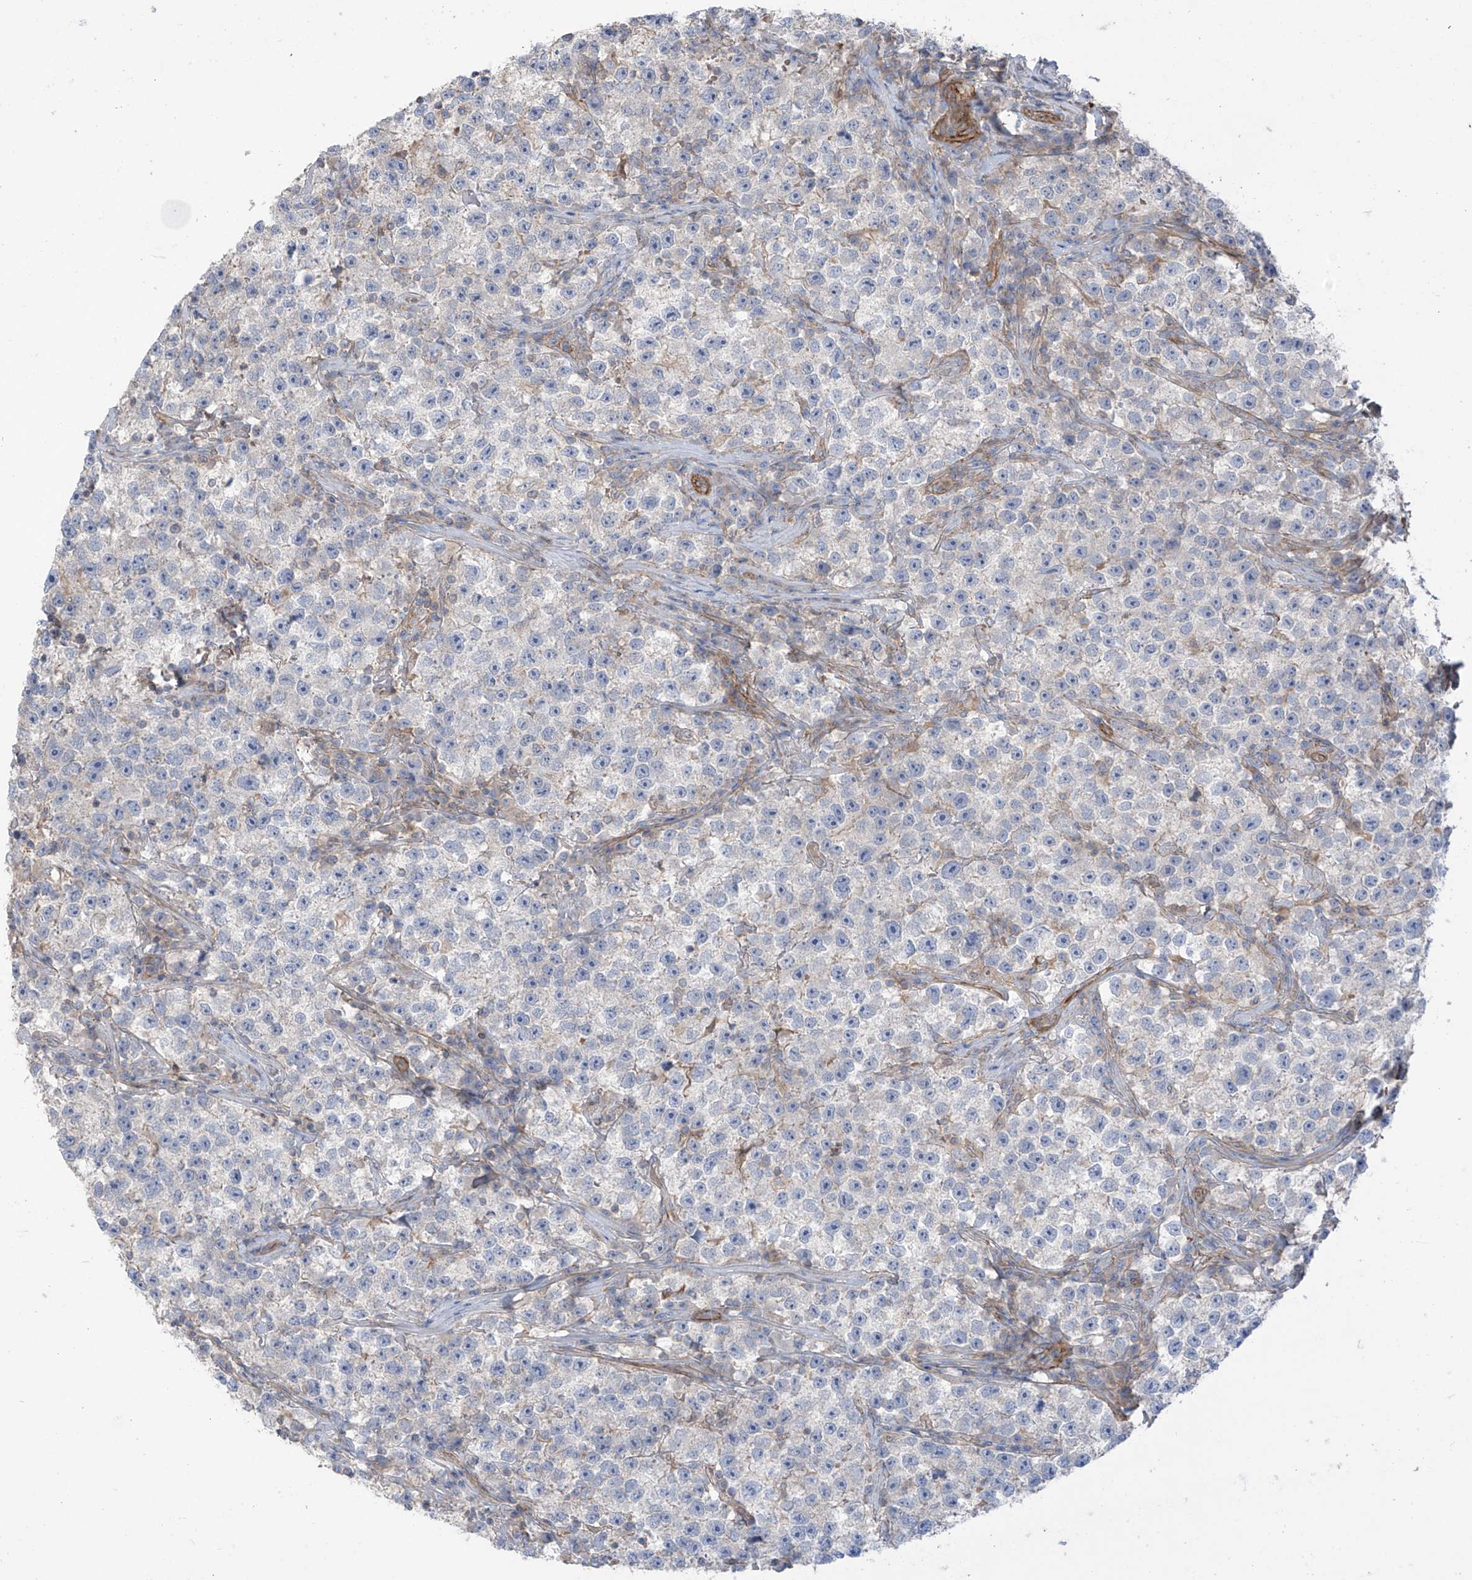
{"staining": {"intensity": "negative", "quantity": "none", "location": "none"}, "tissue": "testis cancer", "cell_type": "Tumor cells", "image_type": "cancer", "snomed": [{"axis": "morphology", "description": "Seminoma, NOS"}, {"axis": "topography", "description": "Testis"}], "caption": "Tumor cells are negative for protein expression in human testis seminoma.", "gene": "TRMU", "patient": {"sex": "male", "age": 22}}